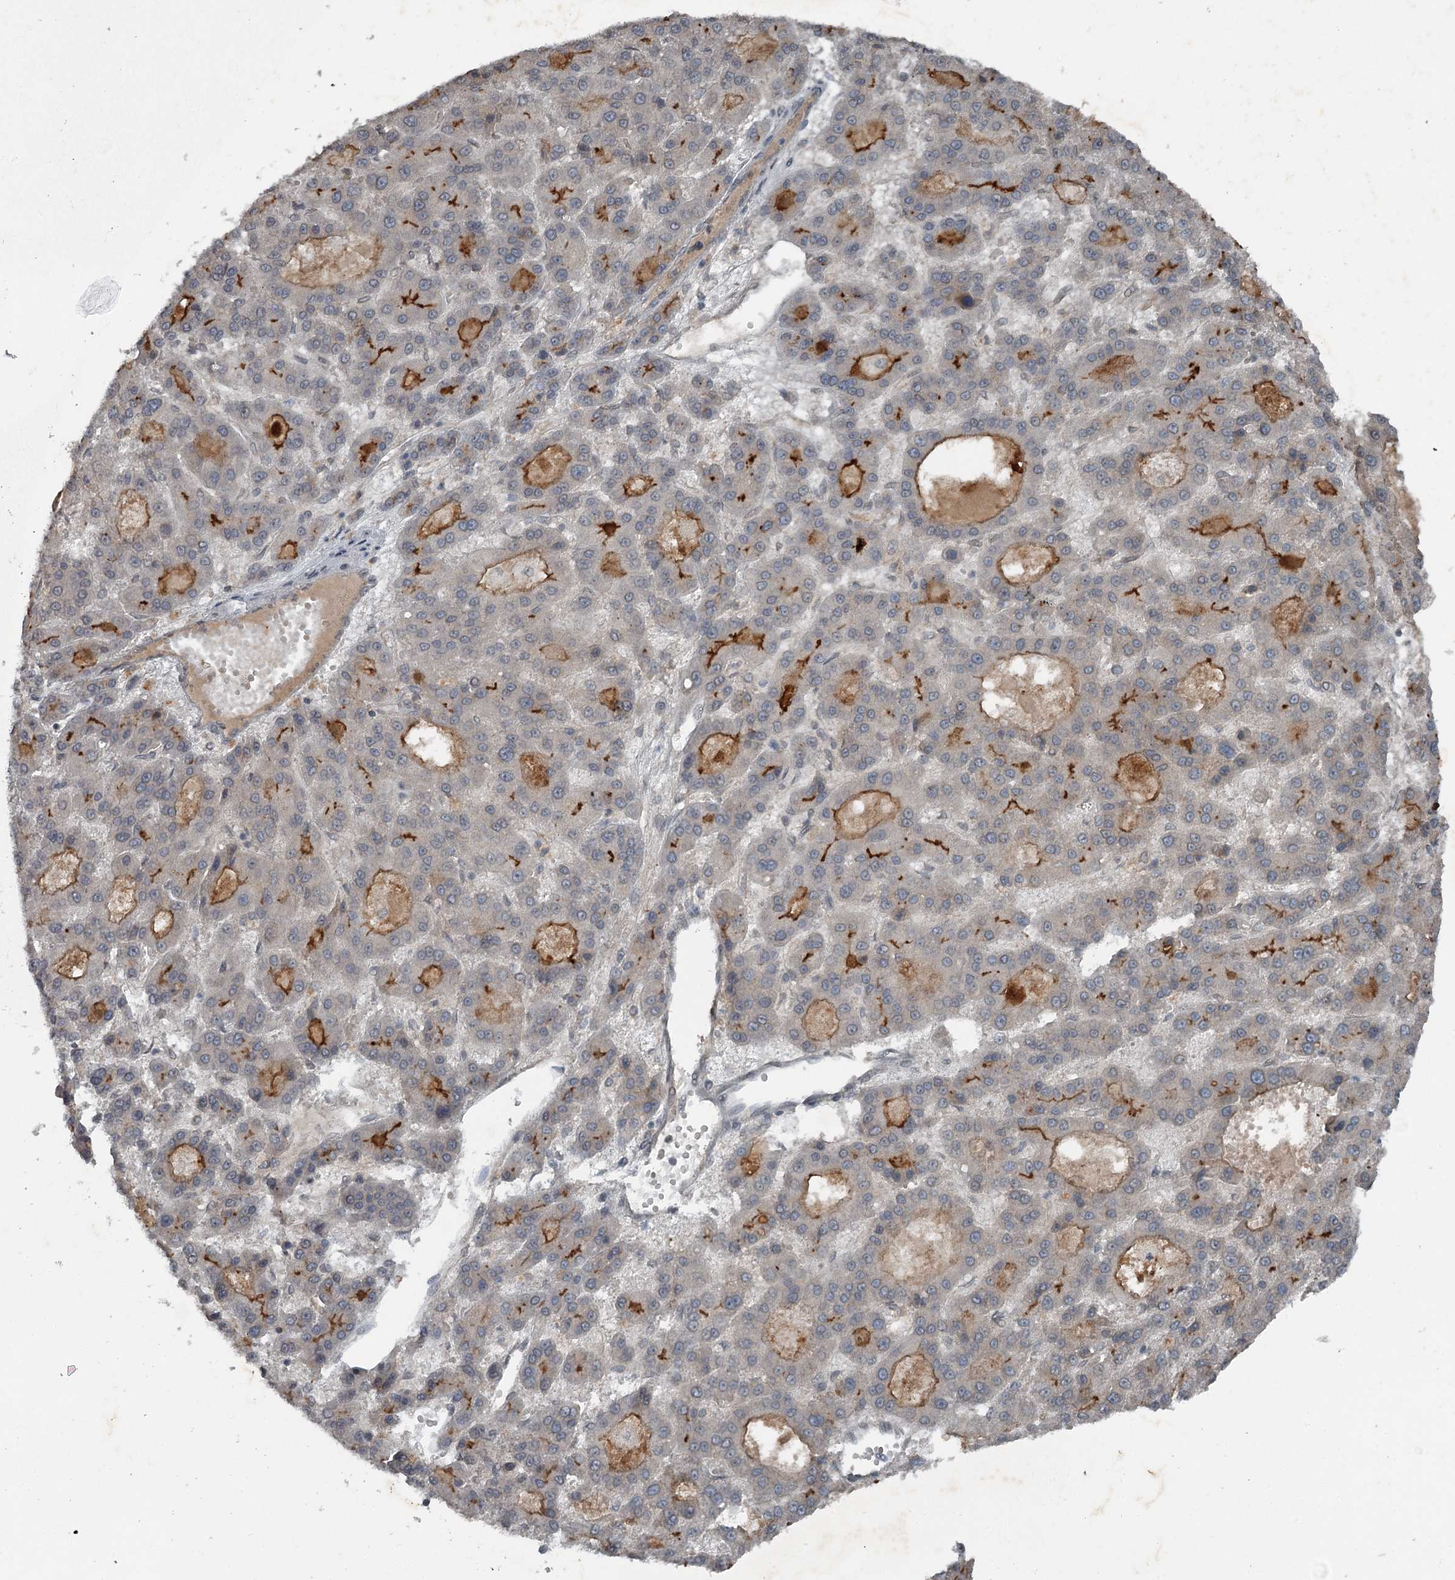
{"staining": {"intensity": "moderate", "quantity": "<25%", "location": "cytoplasmic/membranous"}, "tissue": "liver cancer", "cell_type": "Tumor cells", "image_type": "cancer", "snomed": [{"axis": "morphology", "description": "Carcinoma, Hepatocellular, NOS"}, {"axis": "topography", "description": "Liver"}], "caption": "Liver hepatocellular carcinoma stained for a protein exhibits moderate cytoplasmic/membranous positivity in tumor cells.", "gene": "SLC39A8", "patient": {"sex": "male", "age": 70}}